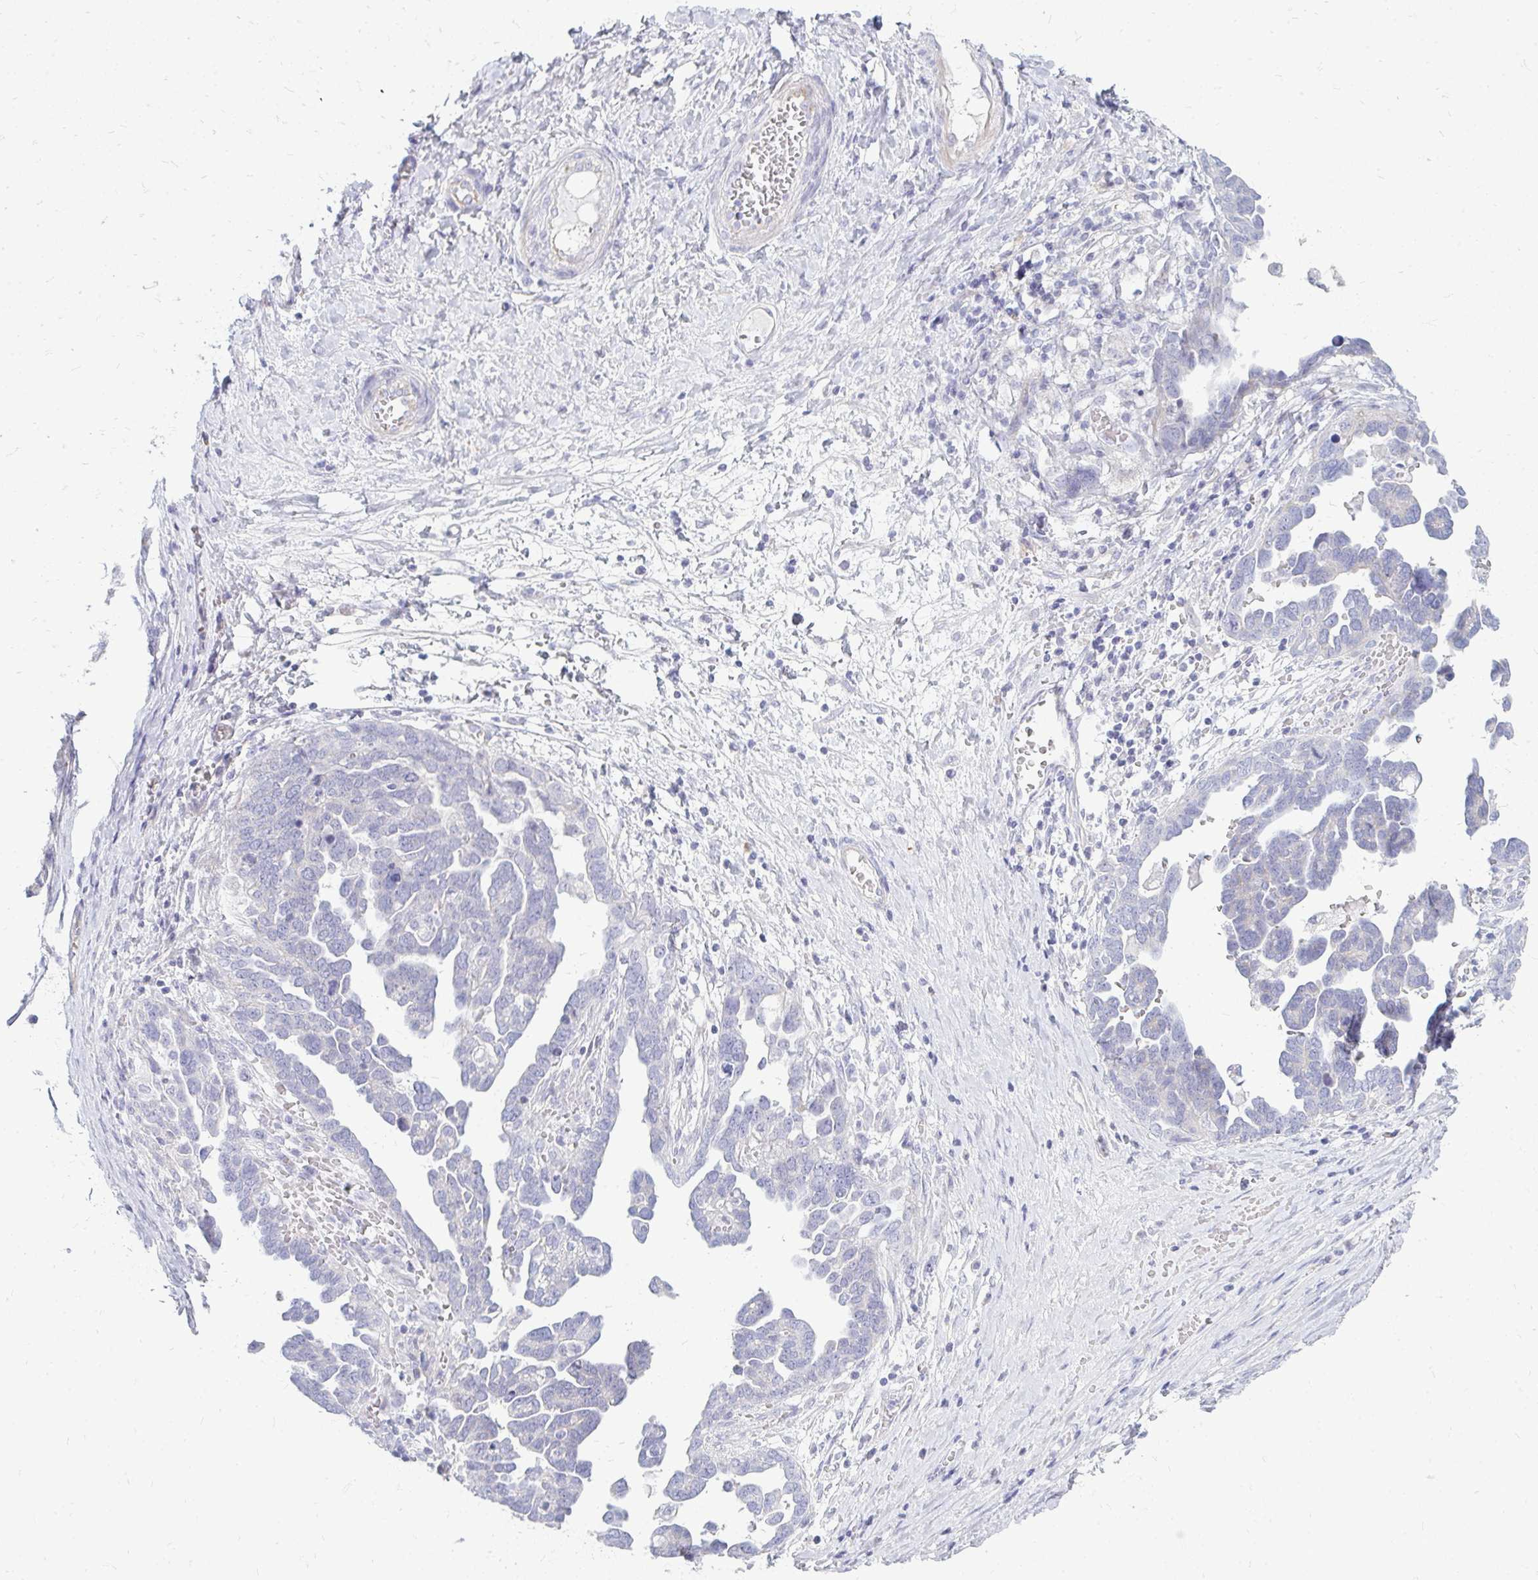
{"staining": {"intensity": "negative", "quantity": "none", "location": "none"}, "tissue": "ovarian cancer", "cell_type": "Tumor cells", "image_type": "cancer", "snomed": [{"axis": "morphology", "description": "Cystadenocarcinoma, serous, NOS"}, {"axis": "topography", "description": "Ovary"}], "caption": "Tumor cells show no significant expression in ovarian cancer. The staining is performed using DAB brown chromogen with nuclei counter-stained in using hematoxylin.", "gene": "TSPEAR", "patient": {"sex": "female", "age": 54}}